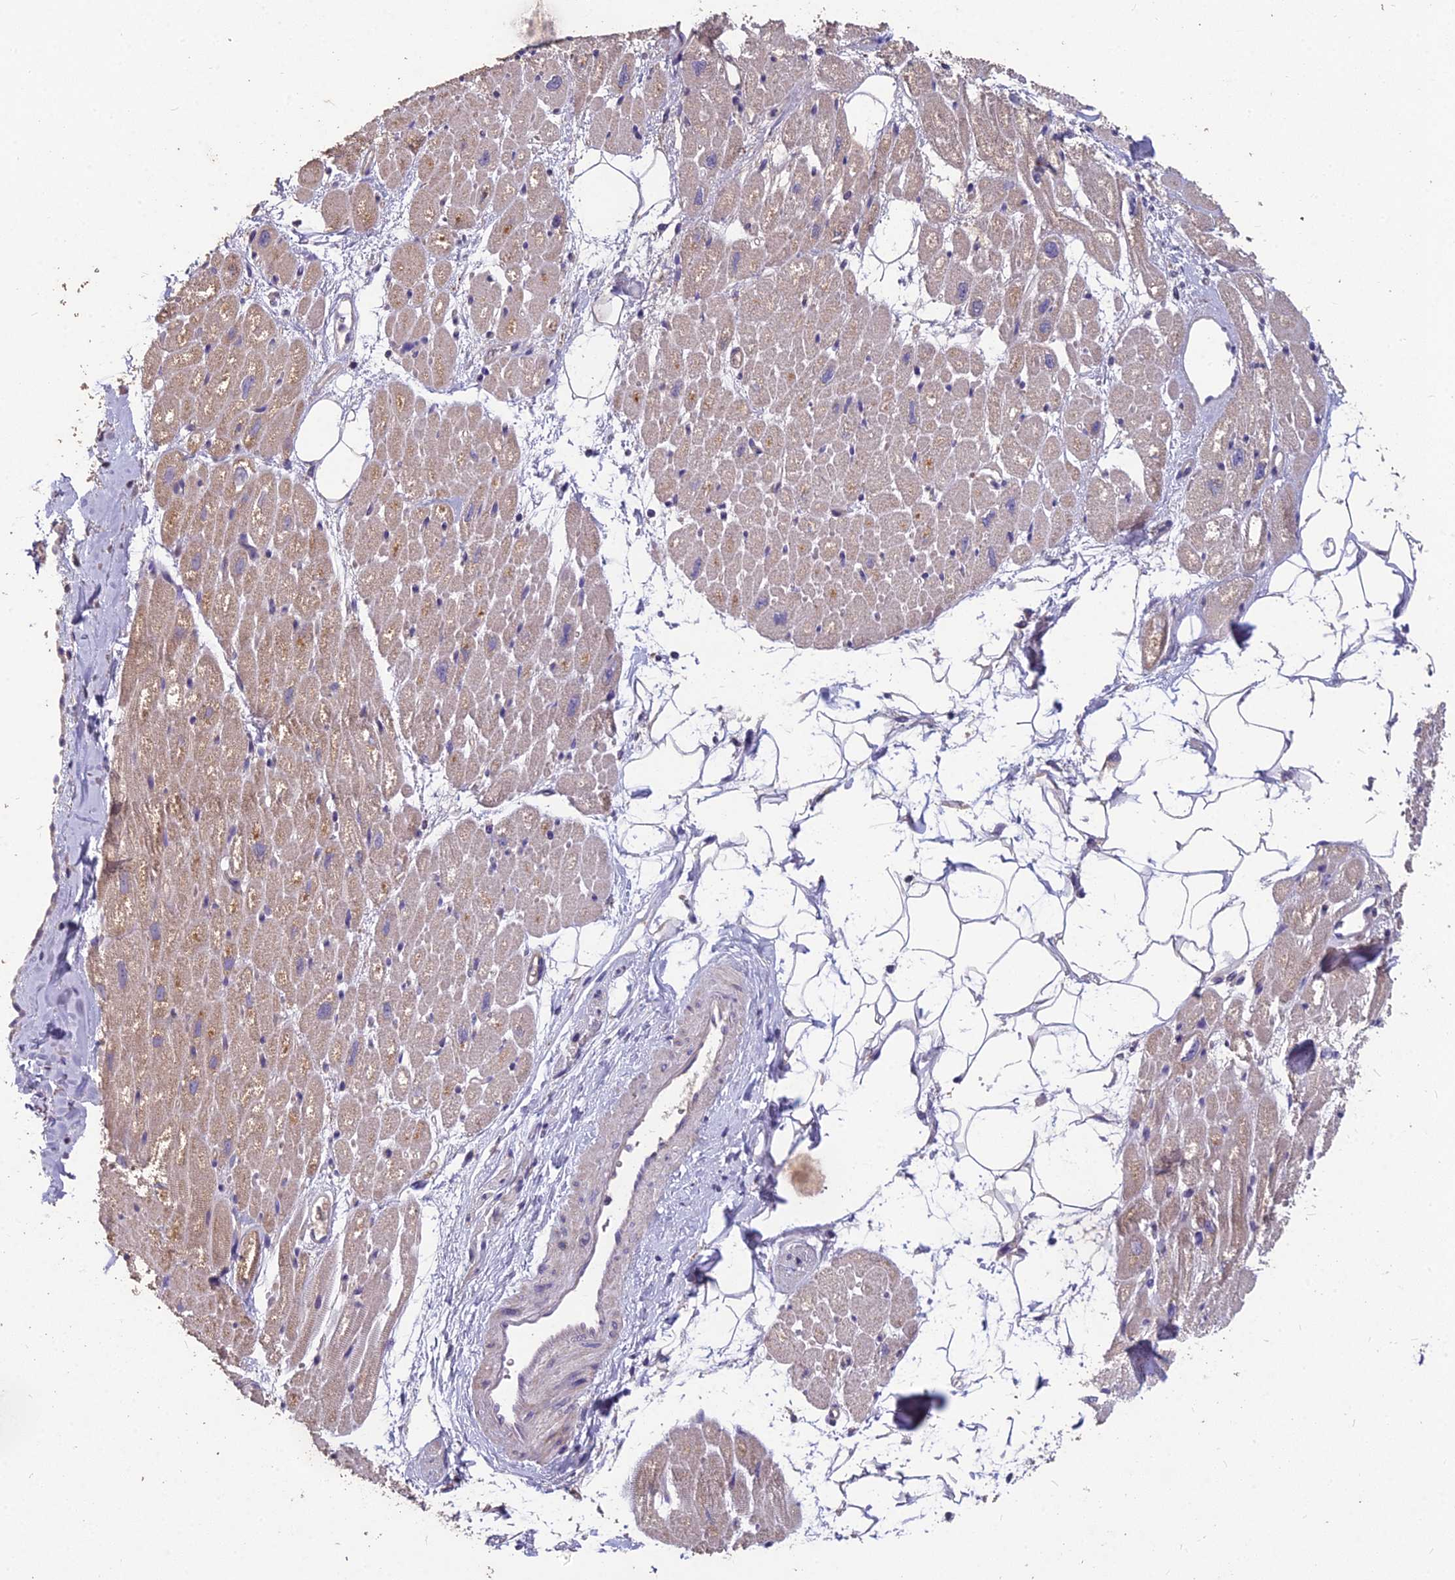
{"staining": {"intensity": "moderate", "quantity": "25%-75%", "location": "cytoplasmic/membranous"}, "tissue": "heart muscle", "cell_type": "Cardiomyocytes", "image_type": "normal", "snomed": [{"axis": "morphology", "description": "Normal tissue, NOS"}, {"axis": "topography", "description": "Heart"}], "caption": "This image displays IHC staining of normal heart muscle, with medium moderate cytoplasmic/membranous staining in about 25%-75% of cardiomyocytes.", "gene": "CEACAM16", "patient": {"sex": "male", "age": 50}}